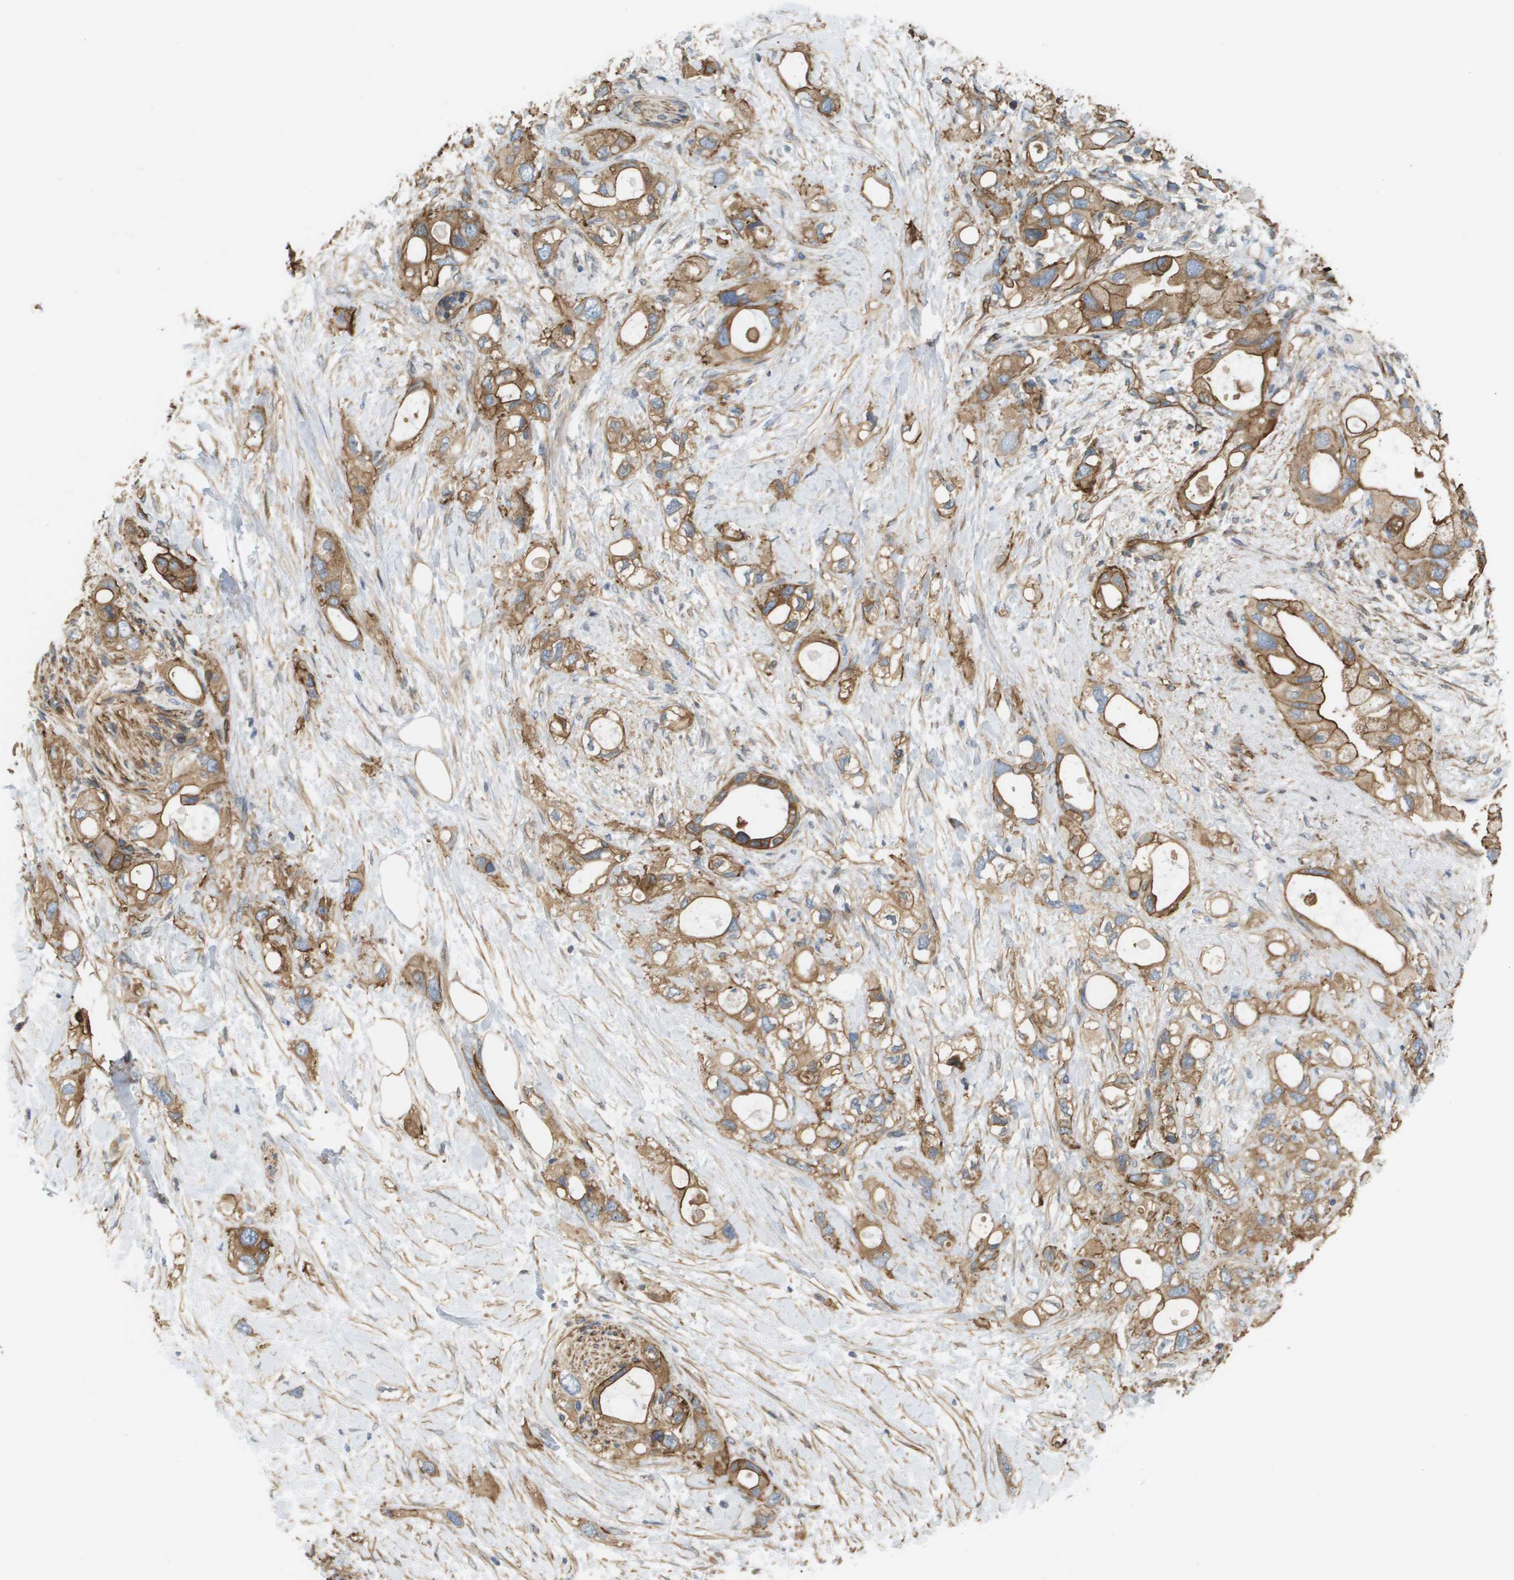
{"staining": {"intensity": "moderate", "quantity": ">75%", "location": "cytoplasmic/membranous"}, "tissue": "pancreatic cancer", "cell_type": "Tumor cells", "image_type": "cancer", "snomed": [{"axis": "morphology", "description": "Adenocarcinoma, NOS"}, {"axis": "topography", "description": "Pancreas"}], "caption": "A brown stain shows moderate cytoplasmic/membranous expression of a protein in human pancreatic cancer (adenocarcinoma) tumor cells.", "gene": "SGMS2", "patient": {"sex": "female", "age": 56}}